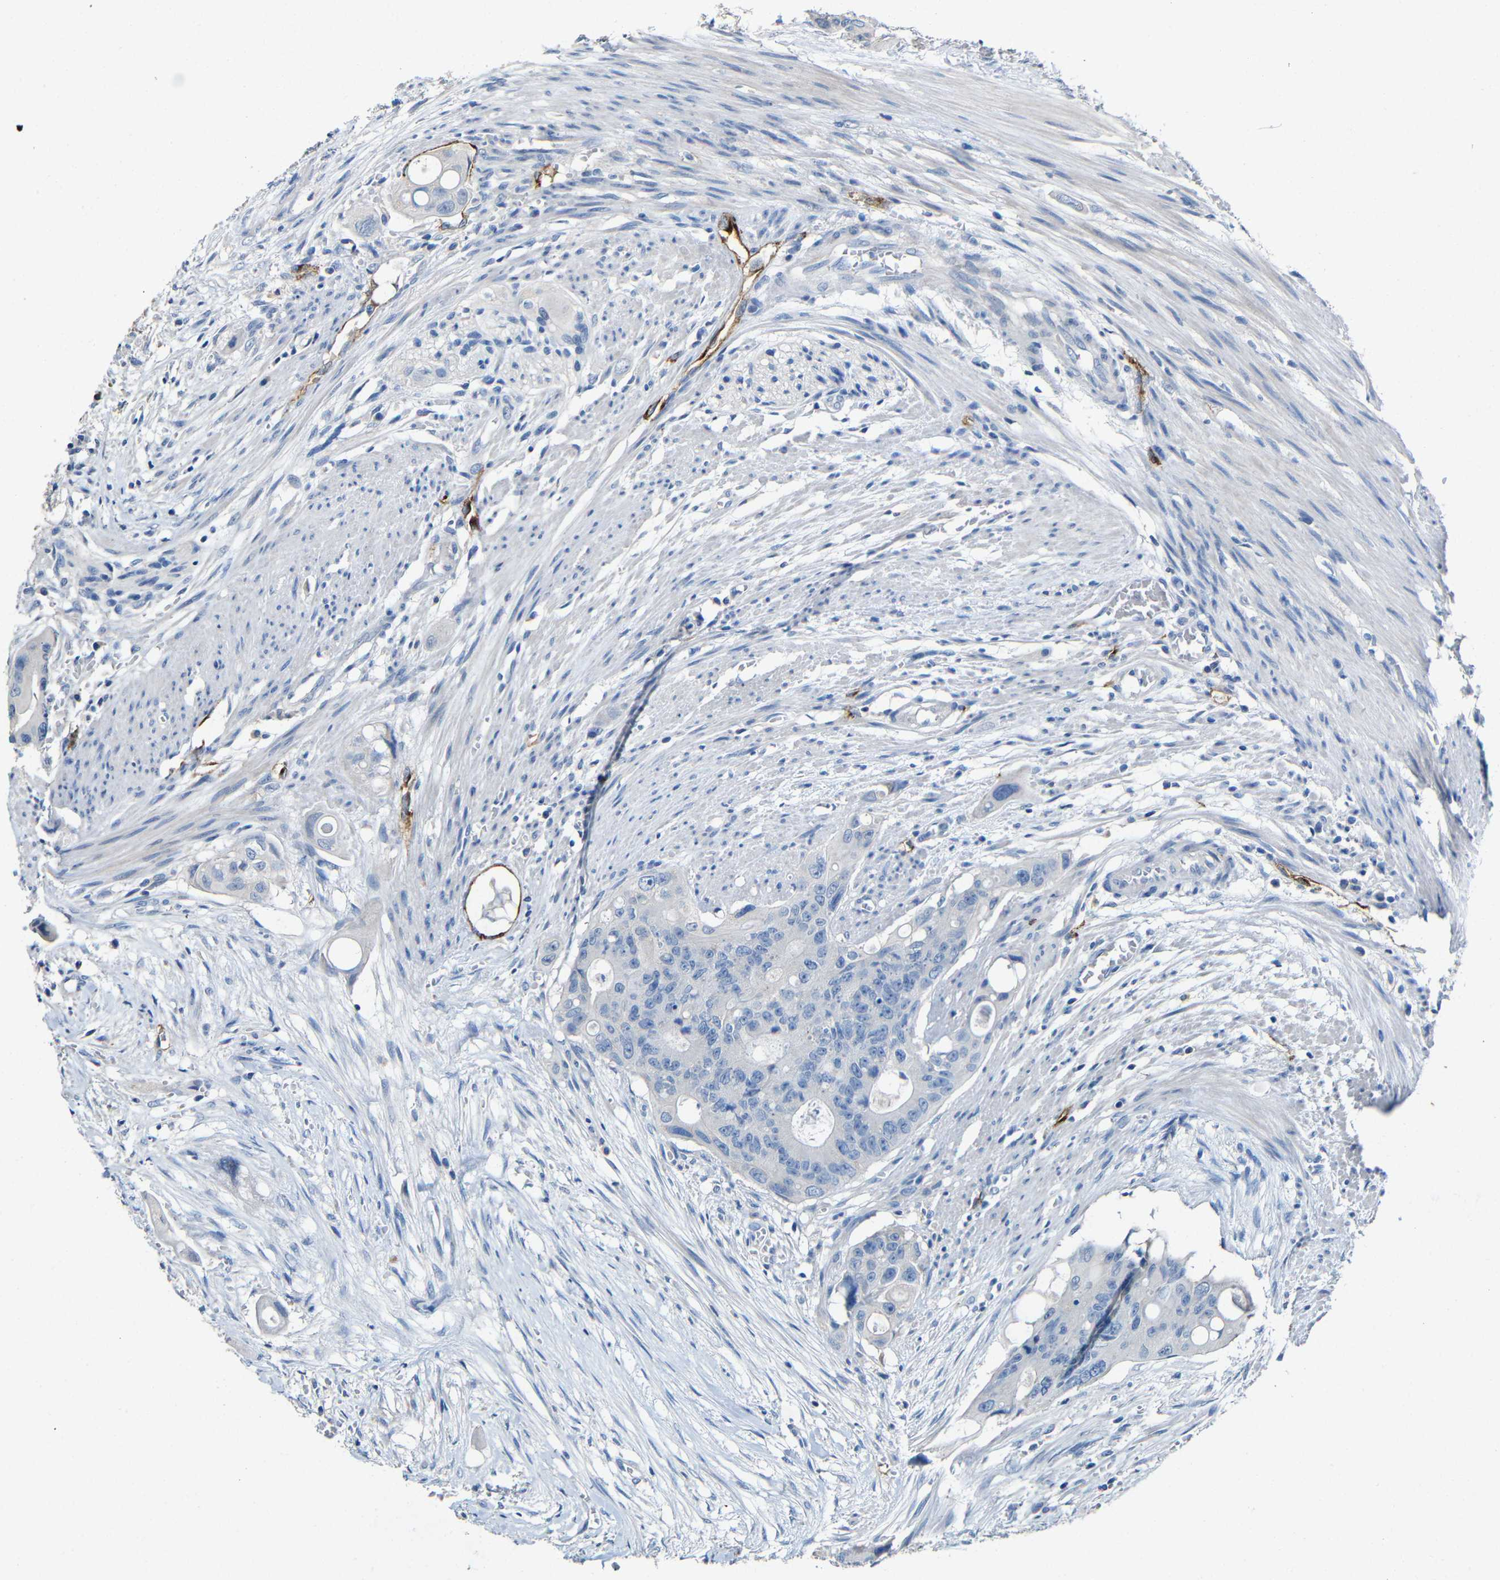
{"staining": {"intensity": "negative", "quantity": "none", "location": "none"}, "tissue": "colorectal cancer", "cell_type": "Tumor cells", "image_type": "cancer", "snomed": [{"axis": "morphology", "description": "Adenocarcinoma, NOS"}, {"axis": "topography", "description": "Colon"}], "caption": "DAB (3,3'-diaminobenzidine) immunohistochemical staining of human colorectal adenocarcinoma reveals no significant expression in tumor cells.", "gene": "ACKR2", "patient": {"sex": "female", "age": 57}}